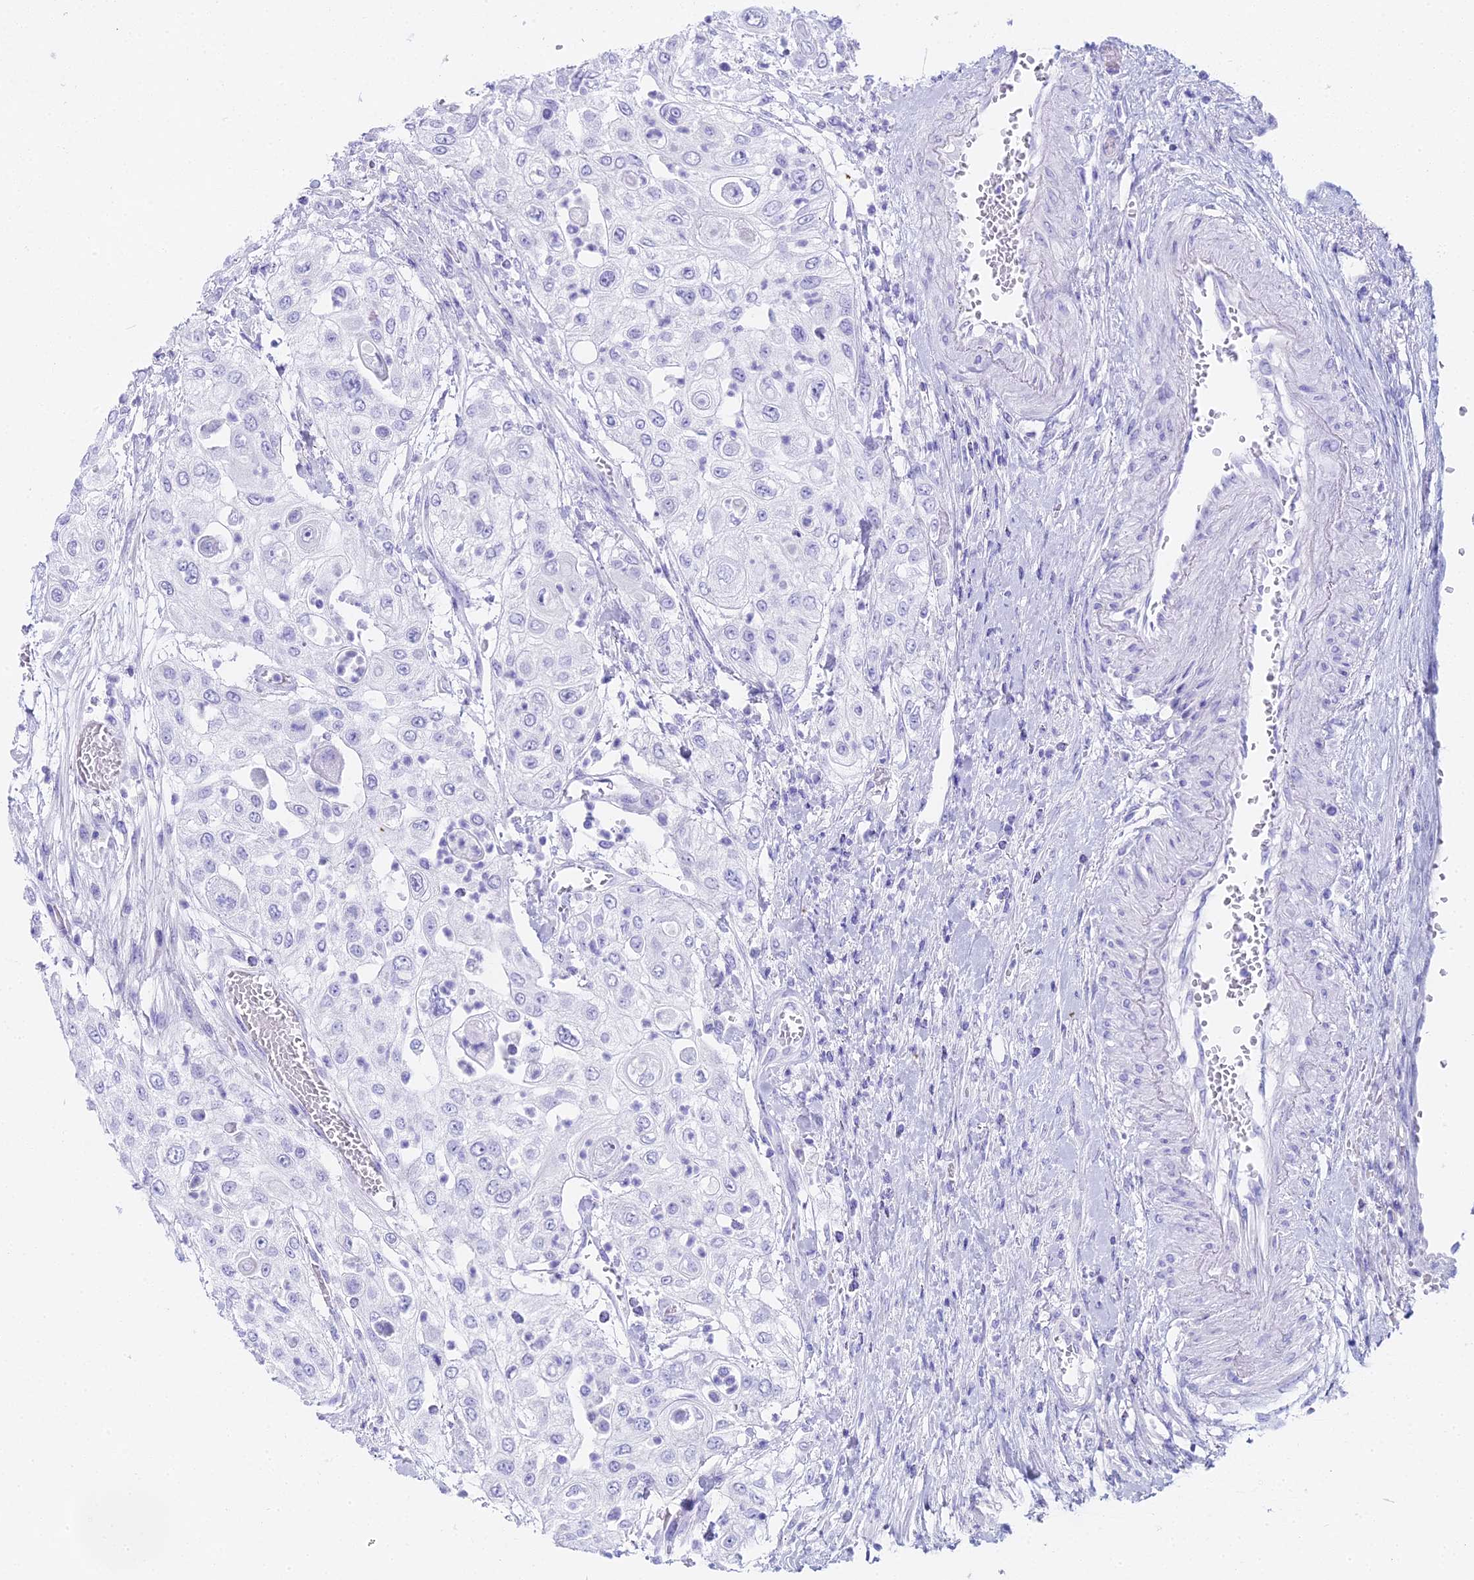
{"staining": {"intensity": "negative", "quantity": "none", "location": "none"}, "tissue": "urothelial cancer", "cell_type": "Tumor cells", "image_type": "cancer", "snomed": [{"axis": "morphology", "description": "Urothelial carcinoma, High grade"}, {"axis": "topography", "description": "Urinary bladder"}], "caption": "DAB (3,3'-diaminobenzidine) immunohistochemical staining of high-grade urothelial carcinoma displays no significant staining in tumor cells. The staining is performed using DAB (3,3'-diaminobenzidine) brown chromogen with nuclei counter-stained in using hematoxylin.", "gene": "CGB2", "patient": {"sex": "female", "age": 79}}